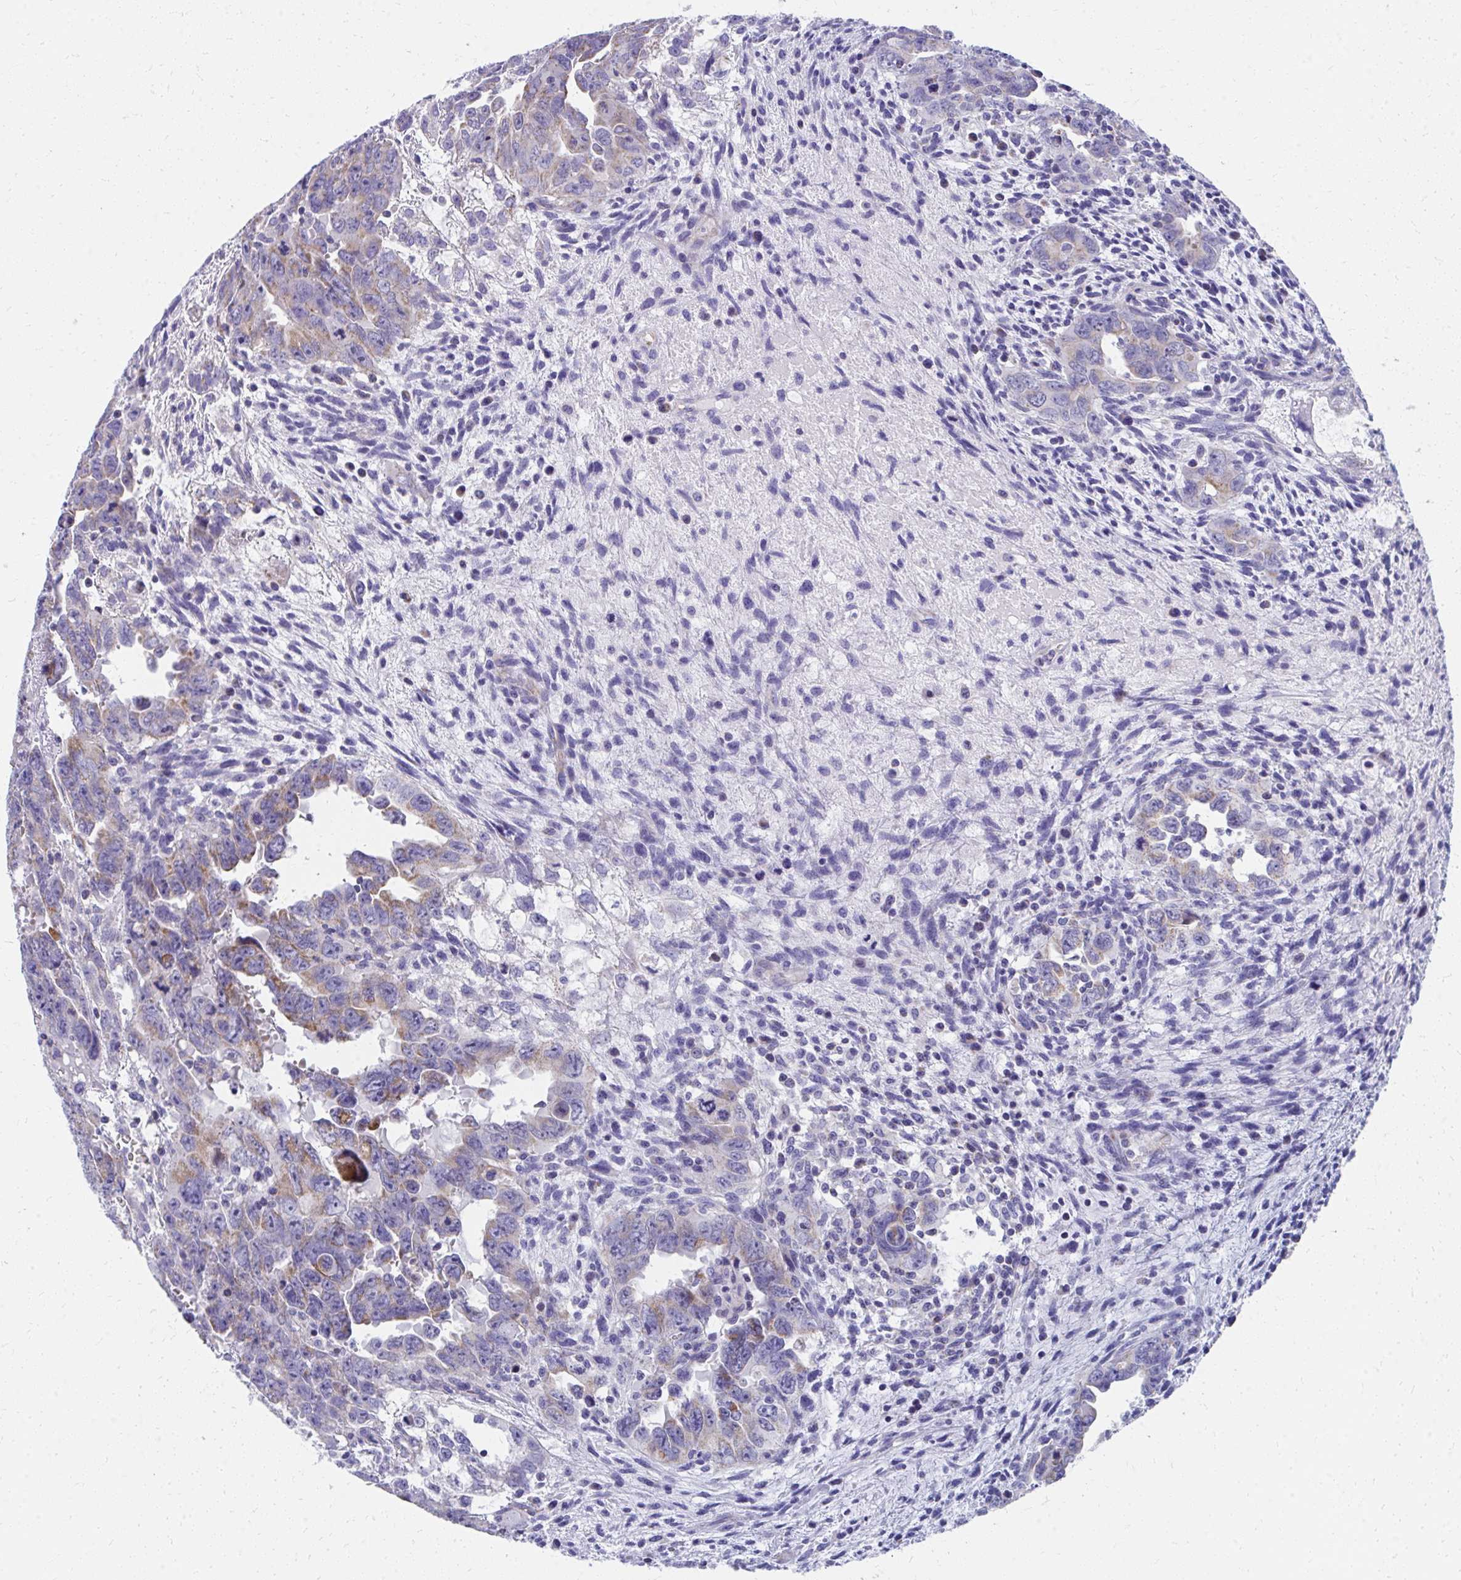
{"staining": {"intensity": "weak", "quantity": "25%-75%", "location": "cytoplasmic/membranous"}, "tissue": "testis cancer", "cell_type": "Tumor cells", "image_type": "cancer", "snomed": [{"axis": "morphology", "description": "Carcinoma, Embryonal, NOS"}, {"axis": "topography", "description": "Testis"}], "caption": "Testis embryonal carcinoma was stained to show a protein in brown. There is low levels of weak cytoplasmic/membranous expression in about 25%-75% of tumor cells.", "gene": "IL37", "patient": {"sex": "male", "age": 24}}